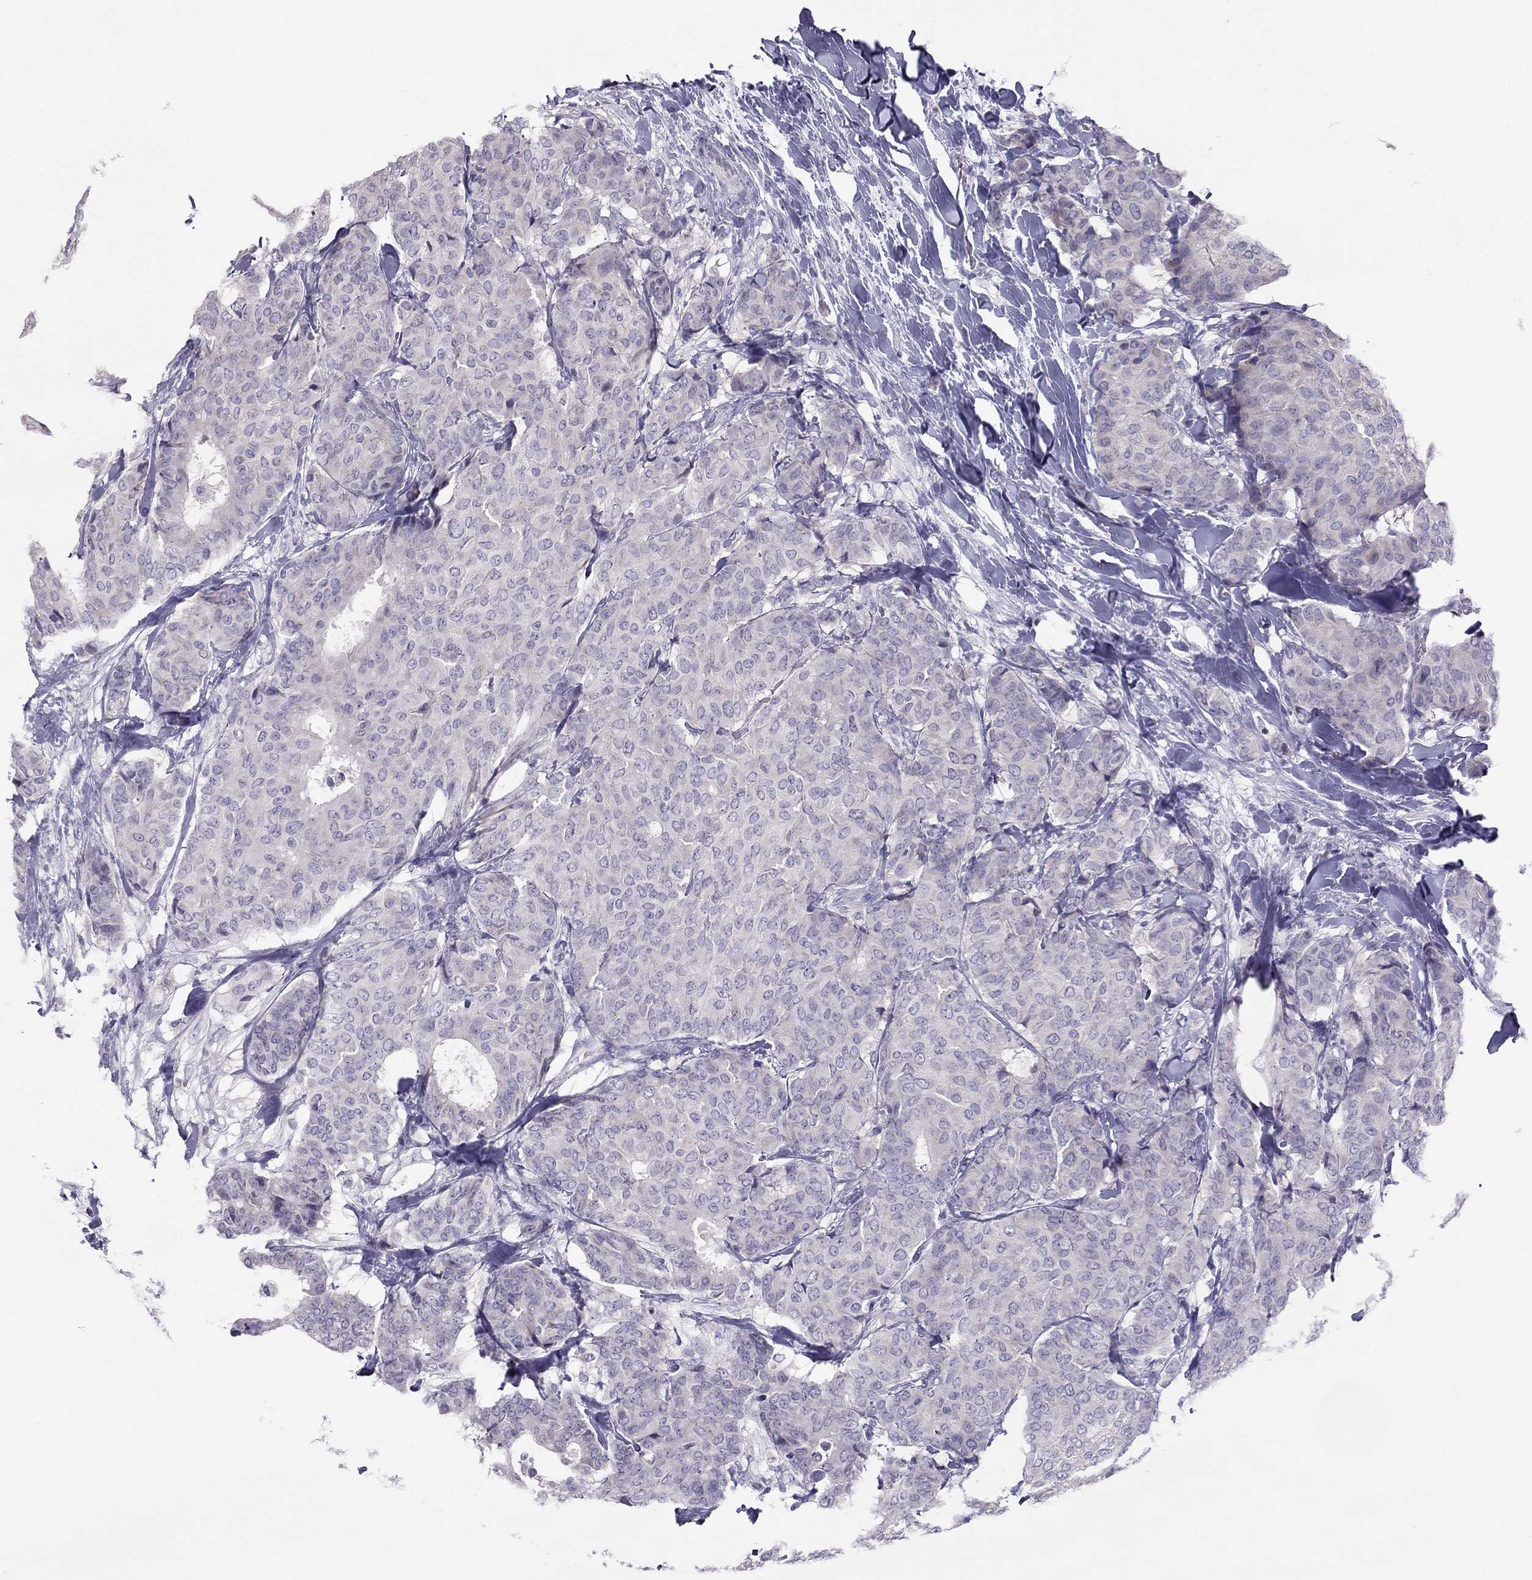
{"staining": {"intensity": "negative", "quantity": "none", "location": "none"}, "tissue": "breast cancer", "cell_type": "Tumor cells", "image_type": "cancer", "snomed": [{"axis": "morphology", "description": "Duct carcinoma"}, {"axis": "topography", "description": "Breast"}], "caption": "This is a image of IHC staining of breast cancer, which shows no staining in tumor cells.", "gene": "RGS8", "patient": {"sex": "female", "age": 75}}